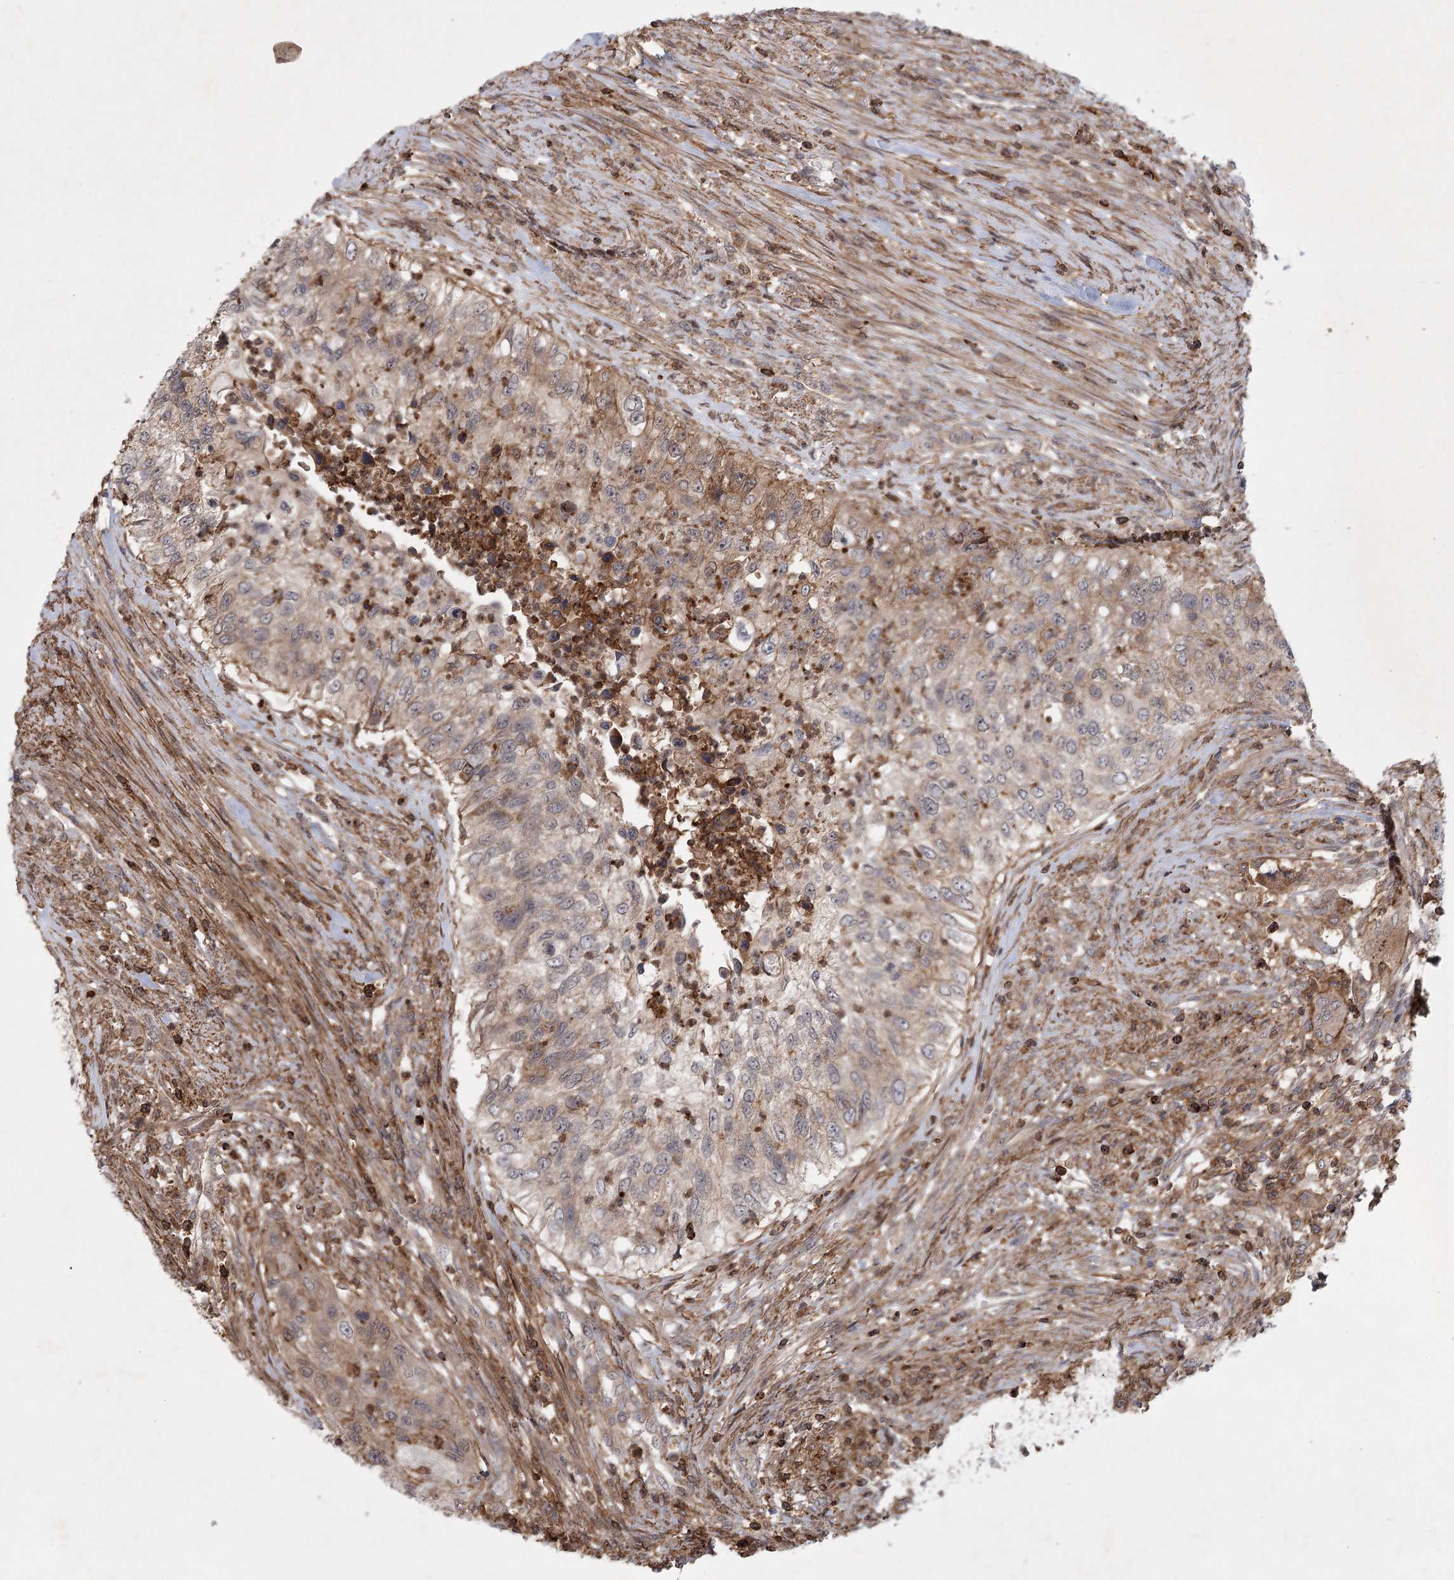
{"staining": {"intensity": "weak", "quantity": "<25%", "location": "cytoplasmic/membranous"}, "tissue": "urothelial cancer", "cell_type": "Tumor cells", "image_type": "cancer", "snomed": [{"axis": "morphology", "description": "Urothelial carcinoma, High grade"}, {"axis": "topography", "description": "Urinary bladder"}], "caption": "Urothelial cancer was stained to show a protein in brown. There is no significant positivity in tumor cells.", "gene": "MEPE", "patient": {"sex": "female", "age": 60}}